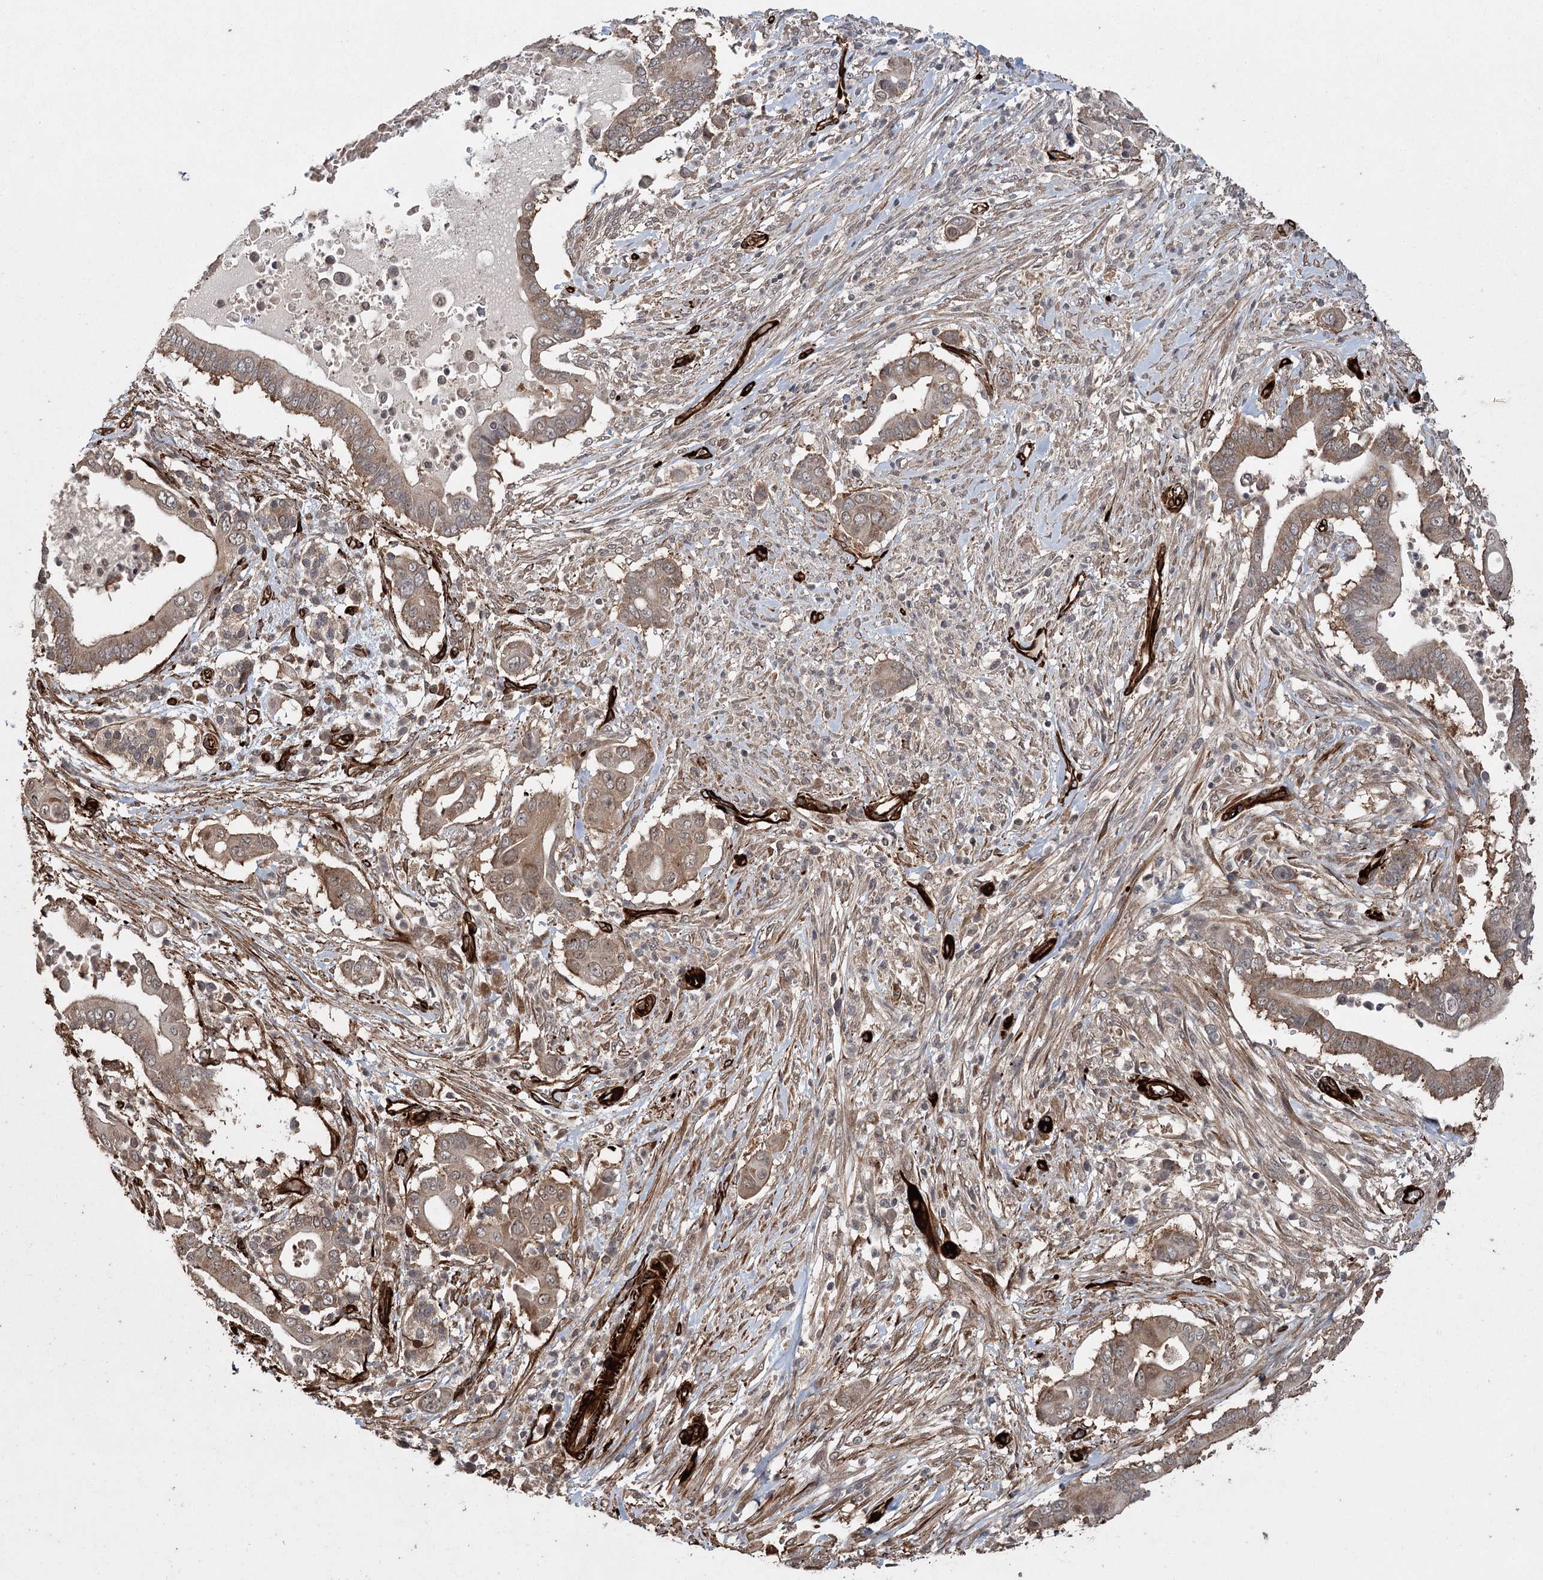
{"staining": {"intensity": "moderate", "quantity": ">75%", "location": "cytoplasmic/membranous"}, "tissue": "pancreatic cancer", "cell_type": "Tumor cells", "image_type": "cancer", "snomed": [{"axis": "morphology", "description": "Adenocarcinoma, NOS"}, {"axis": "topography", "description": "Pancreas"}], "caption": "Protein staining of pancreatic cancer (adenocarcinoma) tissue shows moderate cytoplasmic/membranous positivity in approximately >75% of tumor cells.", "gene": "RPAP3", "patient": {"sex": "male", "age": 68}}